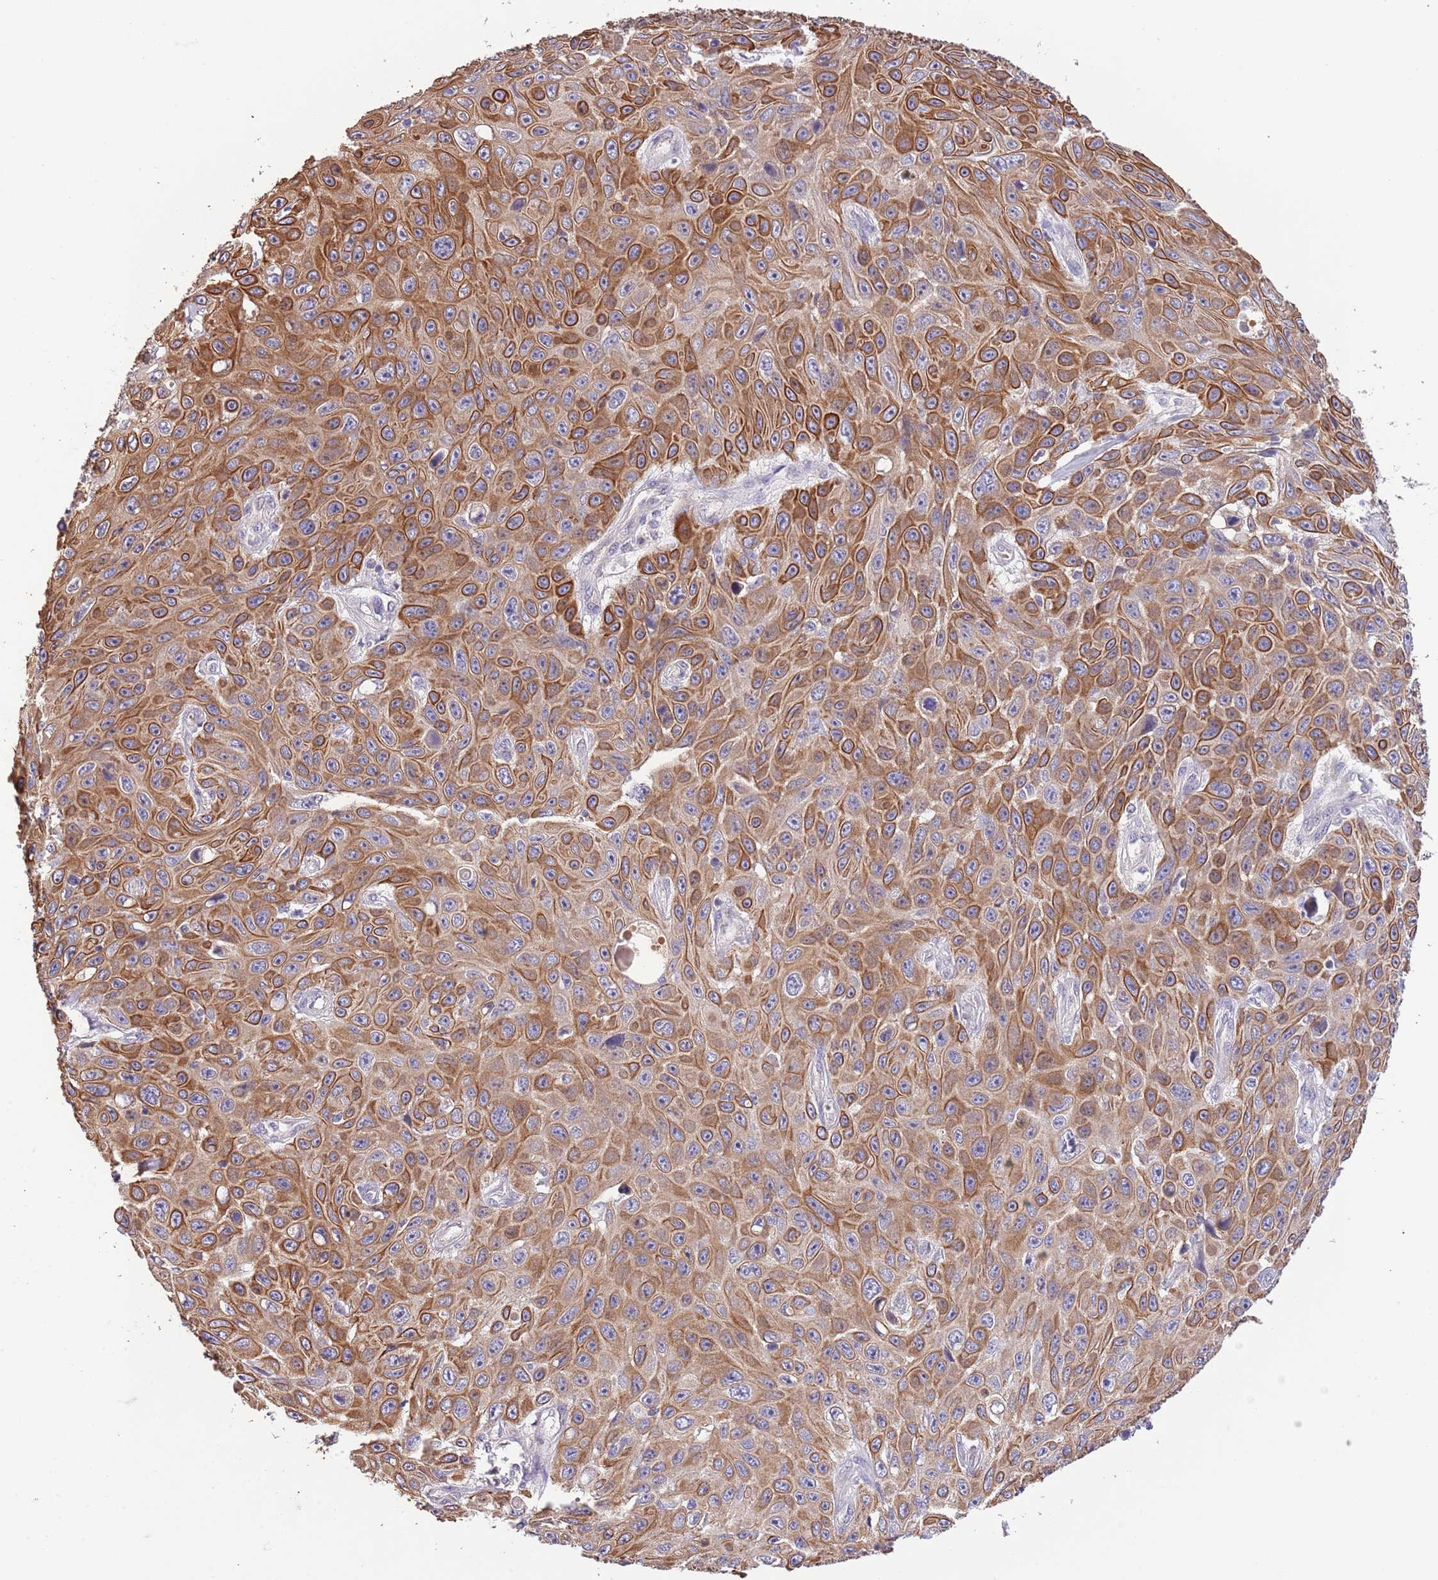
{"staining": {"intensity": "moderate", "quantity": "25%-75%", "location": "cytoplasmic/membranous"}, "tissue": "skin cancer", "cell_type": "Tumor cells", "image_type": "cancer", "snomed": [{"axis": "morphology", "description": "Squamous cell carcinoma, NOS"}, {"axis": "topography", "description": "Skin"}], "caption": "This is a histology image of immunohistochemistry (IHC) staining of skin cancer, which shows moderate expression in the cytoplasmic/membranous of tumor cells.", "gene": "ZNF658", "patient": {"sex": "male", "age": 82}}